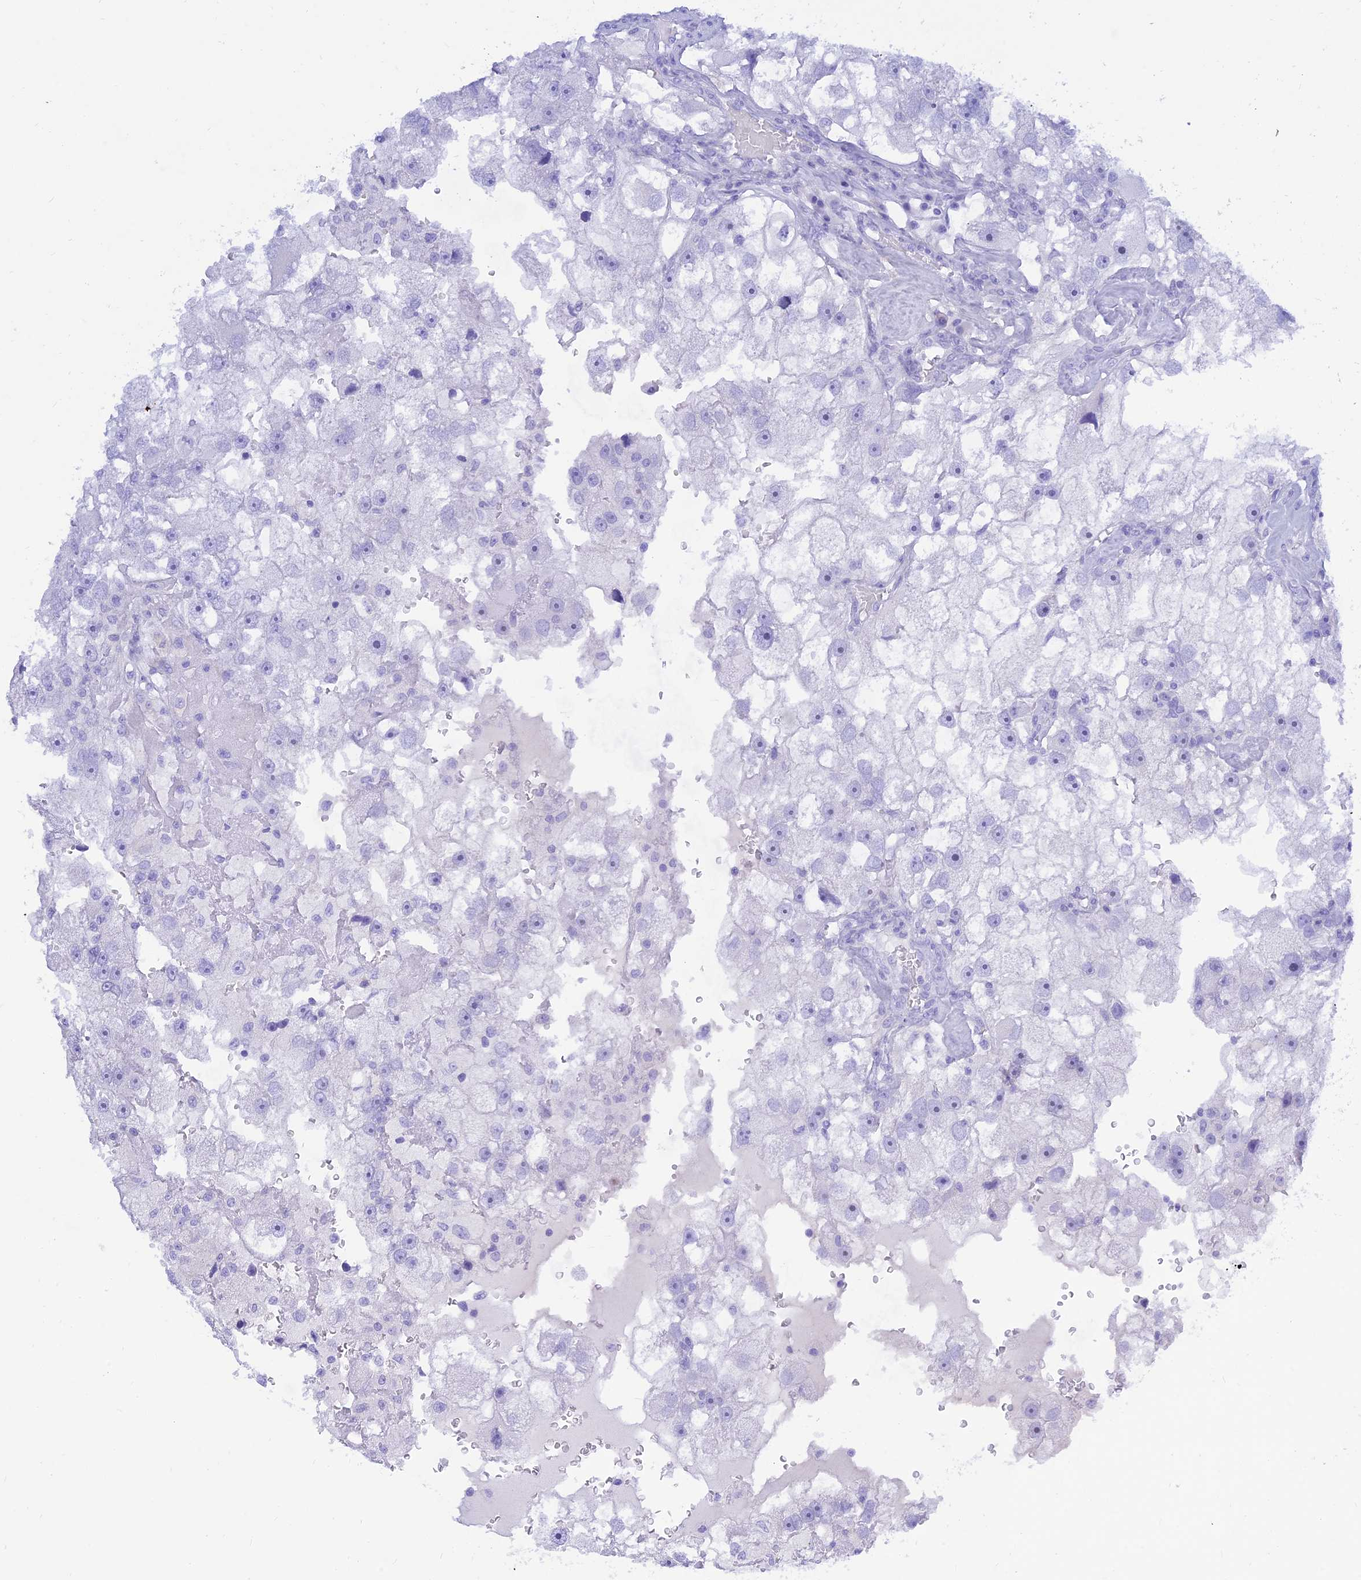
{"staining": {"intensity": "negative", "quantity": "none", "location": "none"}, "tissue": "renal cancer", "cell_type": "Tumor cells", "image_type": "cancer", "snomed": [{"axis": "morphology", "description": "Adenocarcinoma, NOS"}, {"axis": "topography", "description": "Kidney"}], "caption": "This is a photomicrograph of immunohistochemistry staining of renal adenocarcinoma, which shows no expression in tumor cells. Brightfield microscopy of immunohistochemistry stained with DAB (3,3'-diaminobenzidine) (brown) and hematoxylin (blue), captured at high magnification.", "gene": "PRNP", "patient": {"sex": "male", "age": 63}}